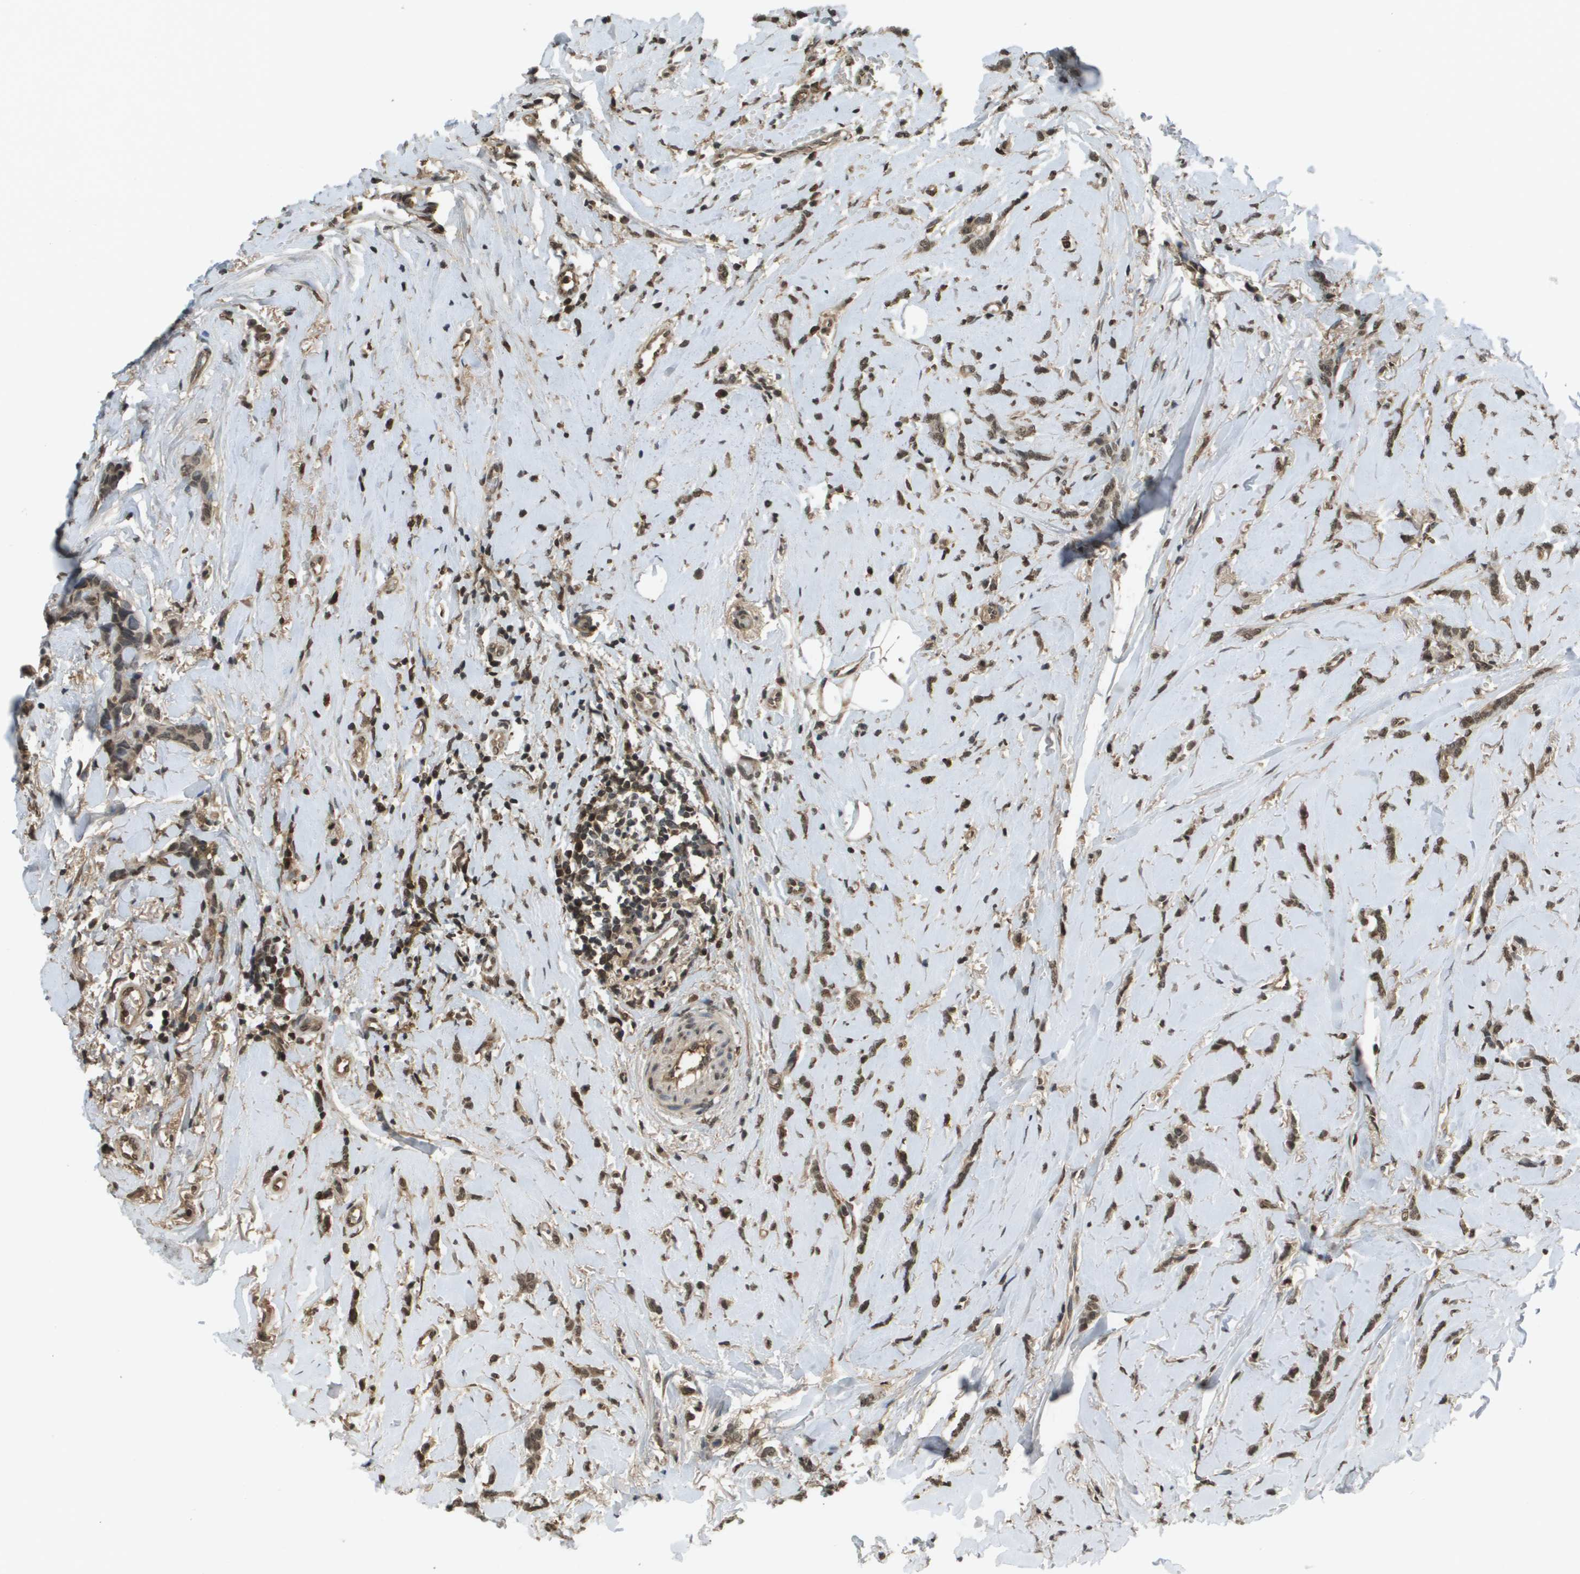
{"staining": {"intensity": "weak", "quantity": ">75%", "location": "cytoplasmic/membranous,nuclear"}, "tissue": "breast cancer", "cell_type": "Tumor cells", "image_type": "cancer", "snomed": [{"axis": "morphology", "description": "Lobular carcinoma"}, {"axis": "topography", "description": "Skin"}, {"axis": "topography", "description": "Breast"}], "caption": "Immunohistochemical staining of breast cancer (lobular carcinoma) displays weak cytoplasmic/membranous and nuclear protein expression in about >75% of tumor cells. Using DAB (brown) and hematoxylin (blue) stains, captured at high magnification using brightfield microscopy.", "gene": "NDRG2", "patient": {"sex": "female", "age": 46}}